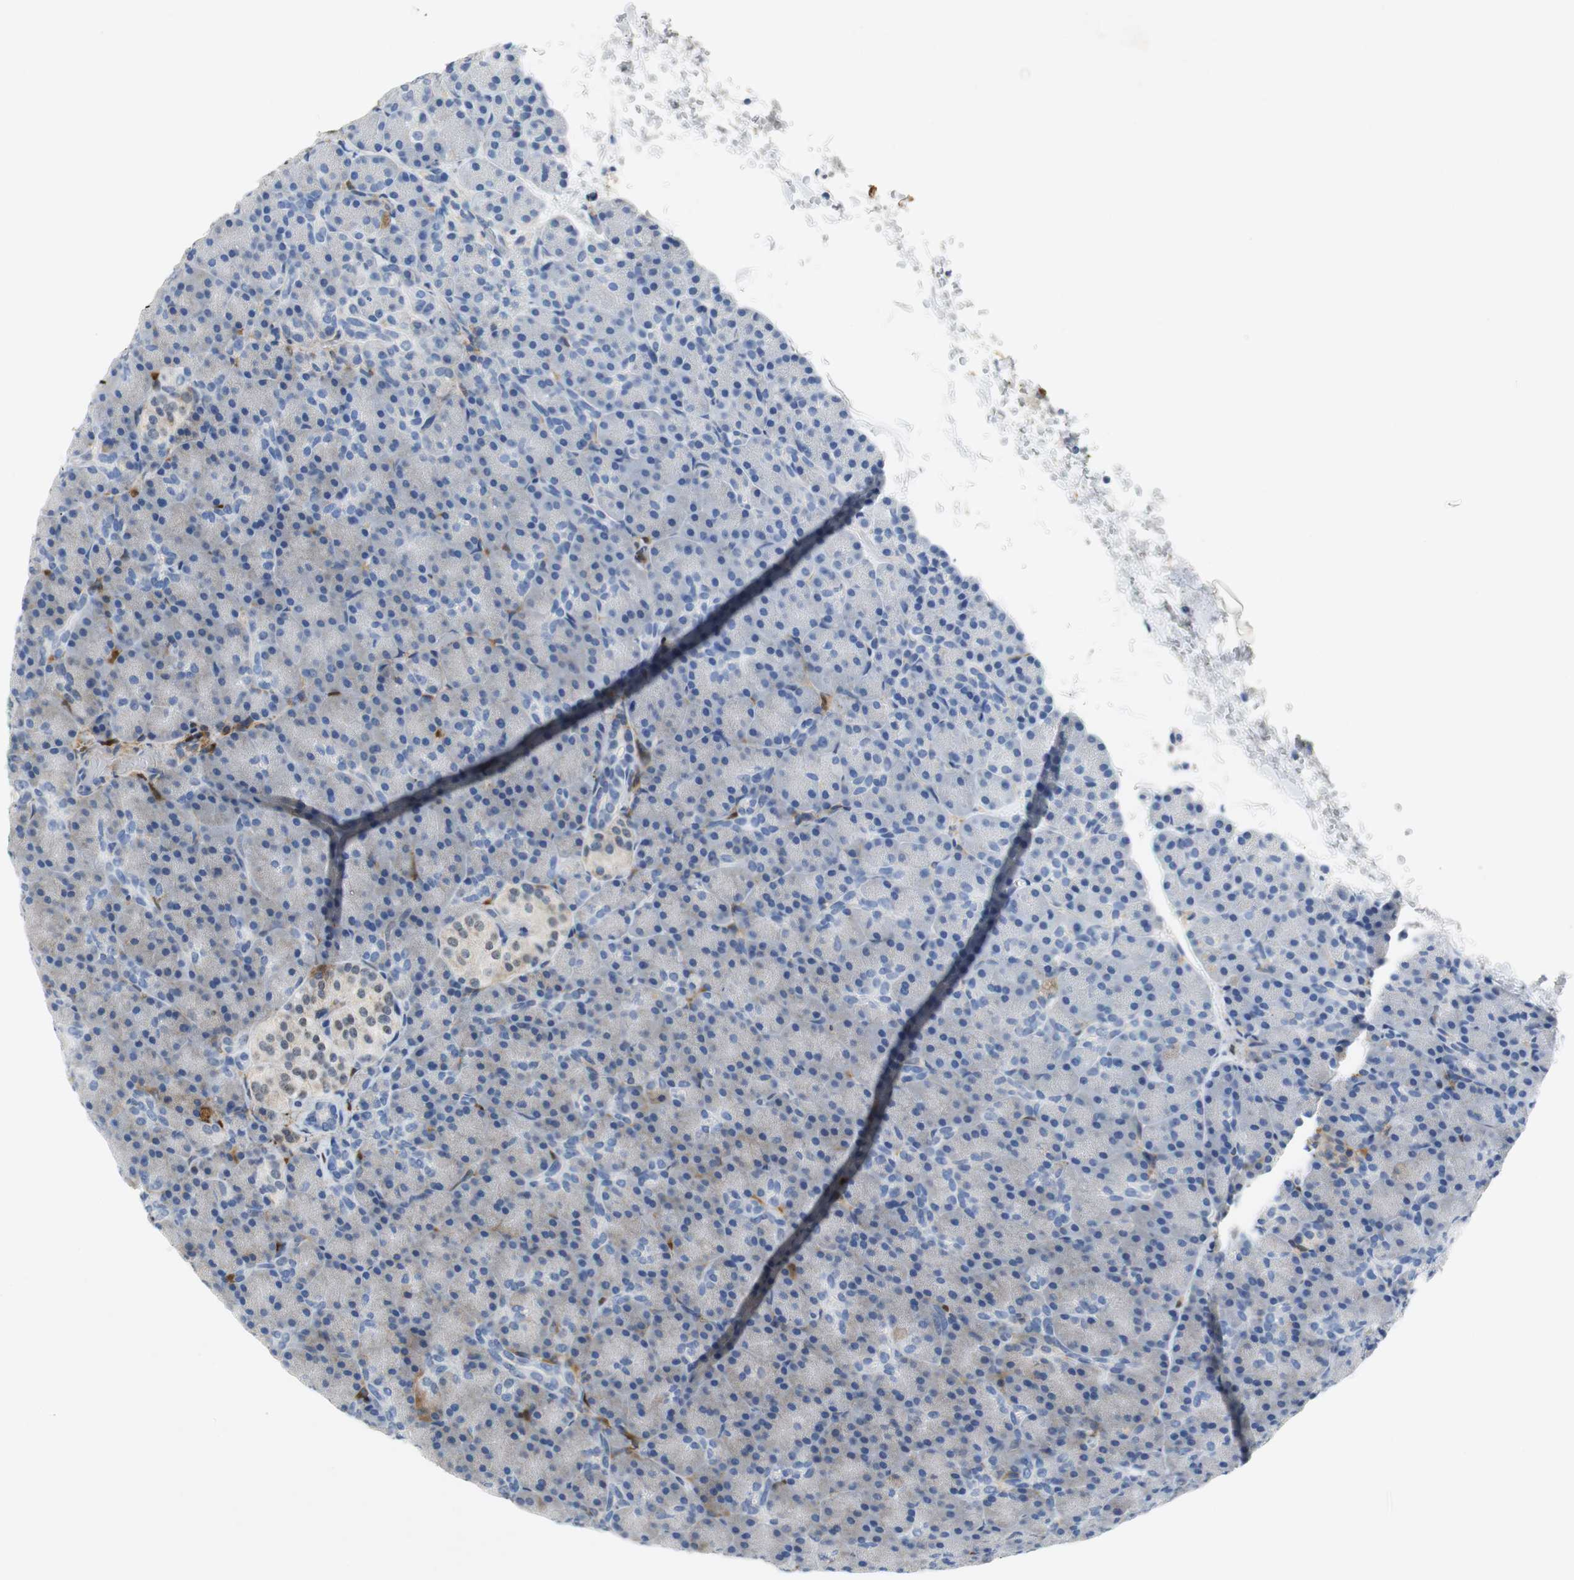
{"staining": {"intensity": "negative", "quantity": "none", "location": "none"}, "tissue": "pancreas", "cell_type": "Exocrine glandular cells", "image_type": "normal", "snomed": [{"axis": "morphology", "description": "Normal tissue, NOS"}, {"axis": "topography", "description": "Pancreas"}], "caption": "IHC image of normal pancreas stained for a protein (brown), which displays no staining in exocrine glandular cells. The staining is performed using DAB brown chromogen with nuclei counter-stained in using hematoxylin.", "gene": "ORM1", "patient": {"sex": "female", "age": 43}}